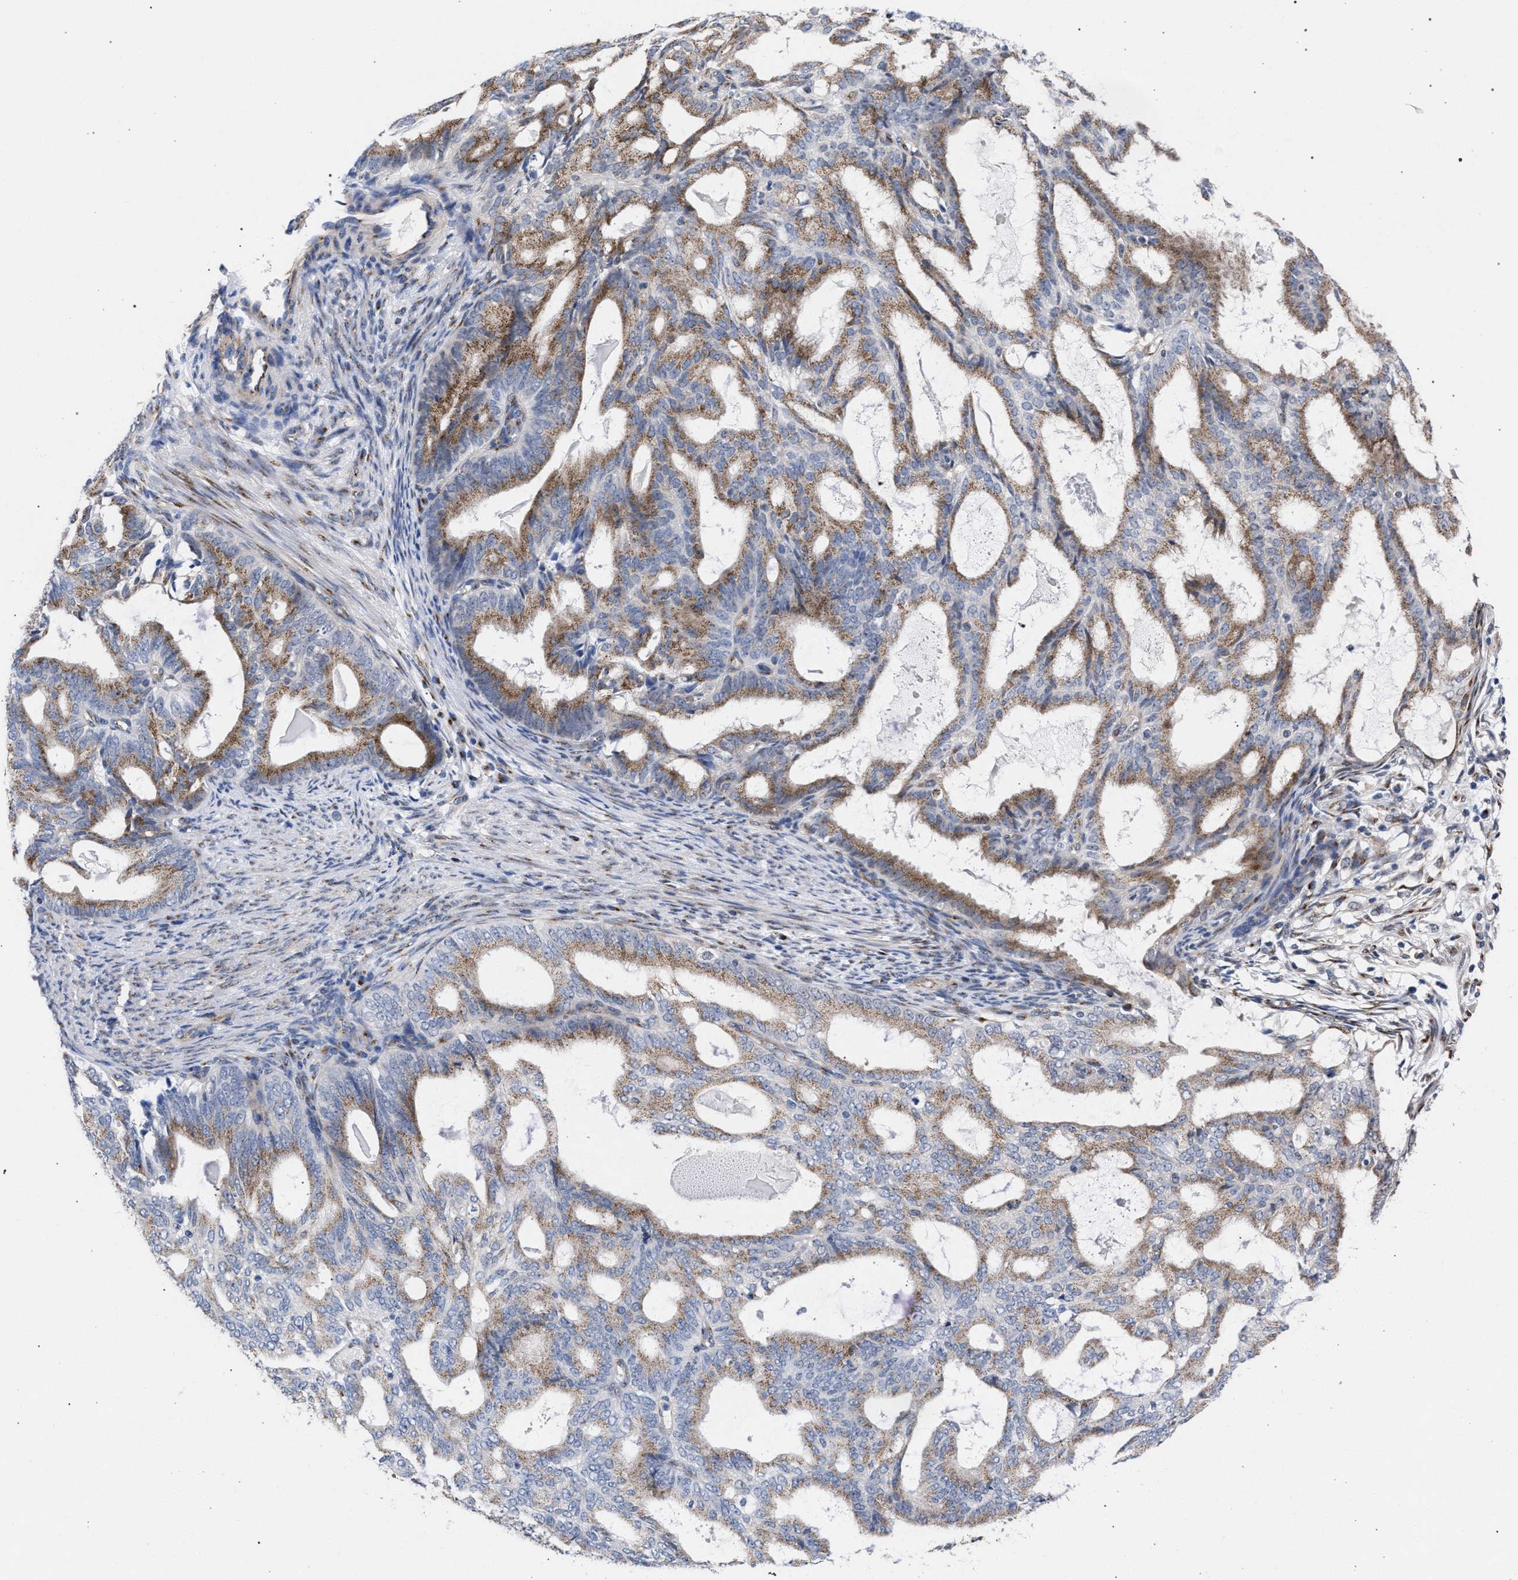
{"staining": {"intensity": "moderate", "quantity": ">75%", "location": "cytoplasmic/membranous"}, "tissue": "endometrial cancer", "cell_type": "Tumor cells", "image_type": "cancer", "snomed": [{"axis": "morphology", "description": "Adenocarcinoma, NOS"}, {"axis": "topography", "description": "Endometrium"}], "caption": "Tumor cells demonstrate moderate cytoplasmic/membranous positivity in approximately >75% of cells in endometrial adenocarcinoma.", "gene": "GOLGA2", "patient": {"sex": "female", "age": 58}}